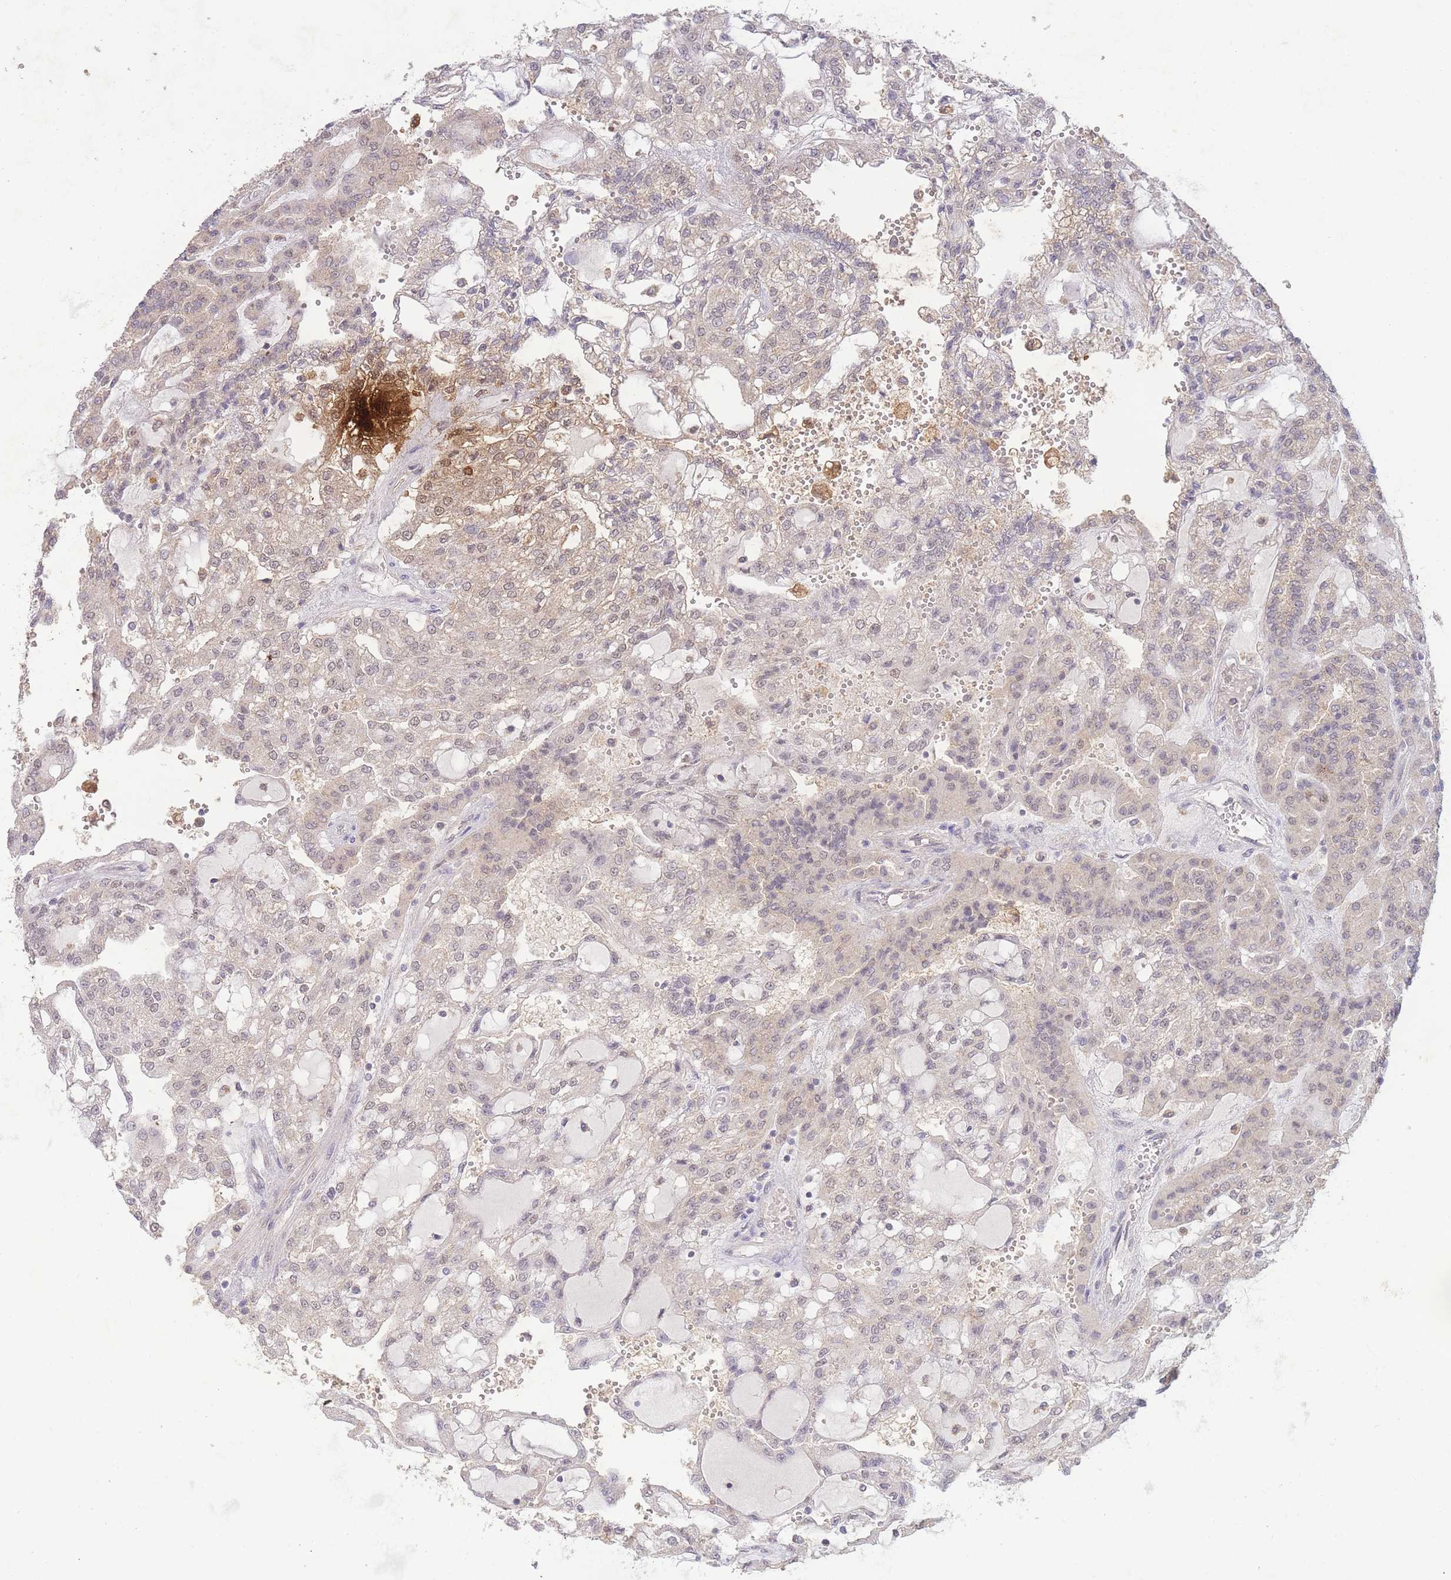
{"staining": {"intensity": "weak", "quantity": "<25%", "location": "nuclear"}, "tissue": "renal cancer", "cell_type": "Tumor cells", "image_type": "cancer", "snomed": [{"axis": "morphology", "description": "Adenocarcinoma, NOS"}, {"axis": "topography", "description": "Kidney"}], "caption": "This image is of renal cancer stained with IHC to label a protein in brown with the nuclei are counter-stained blue. There is no staining in tumor cells. The staining was performed using DAB (3,3'-diaminobenzidine) to visualize the protein expression in brown, while the nuclei were stained in blue with hematoxylin (Magnification: 20x).", "gene": "RNF144B", "patient": {"sex": "male", "age": 63}}